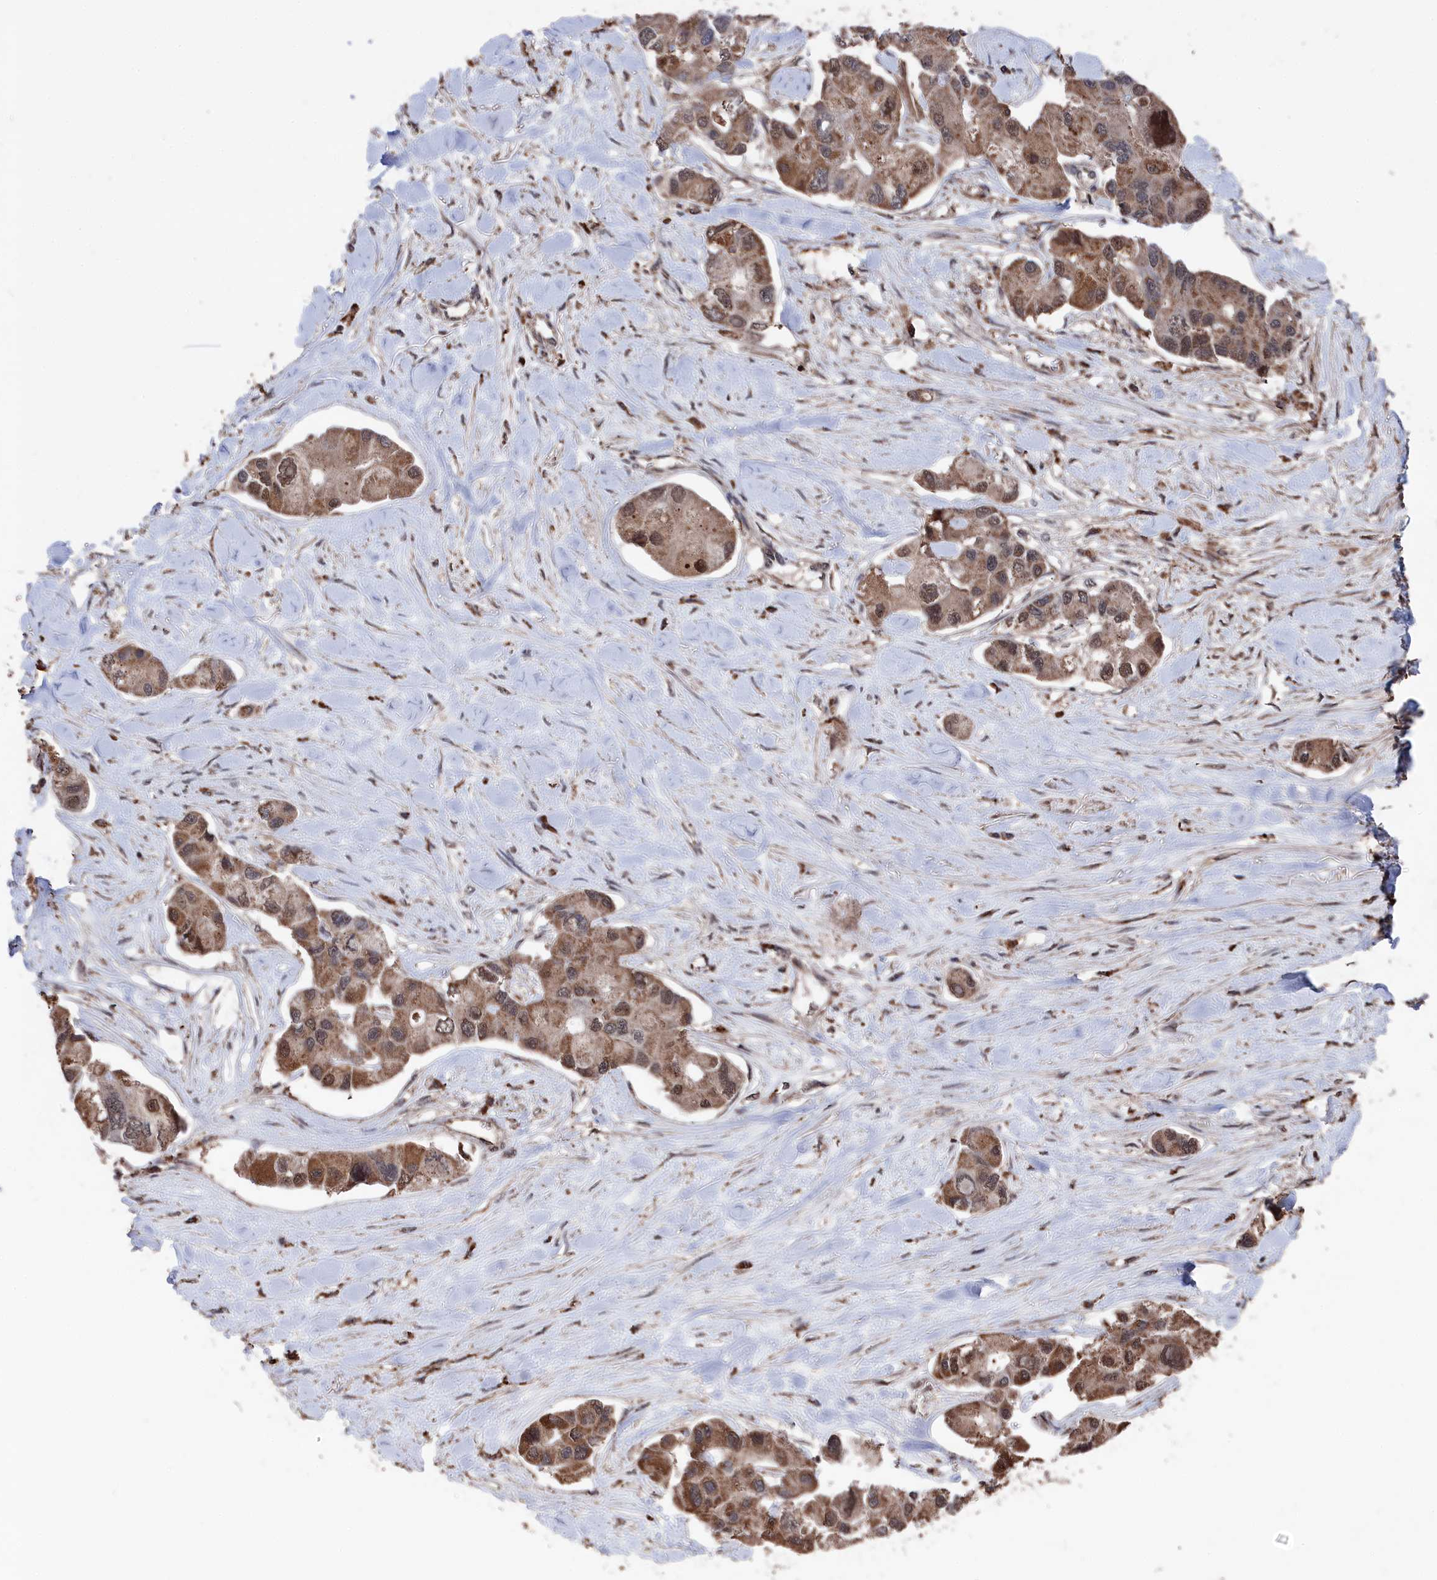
{"staining": {"intensity": "moderate", "quantity": ">75%", "location": "cytoplasmic/membranous,nuclear"}, "tissue": "lung cancer", "cell_type": "Tumor cells", "image_type": "cancer", "snomed": [{"axis": "morphology", "description": "Adenocarcinoma, NOS"}, {"axis": "topography", "description": "Lung"}], "caption": "This micrograph shows lung adenocarcinoma stained with IHC to label a protein in brown. The cytoplasmic/membranous and nuclear of tumor cells show moderate positivity for the protein. Nuclei are counter-stained blue.", "gene": "CEACAM21", "patient": {"sex": "female", "age": 54}}